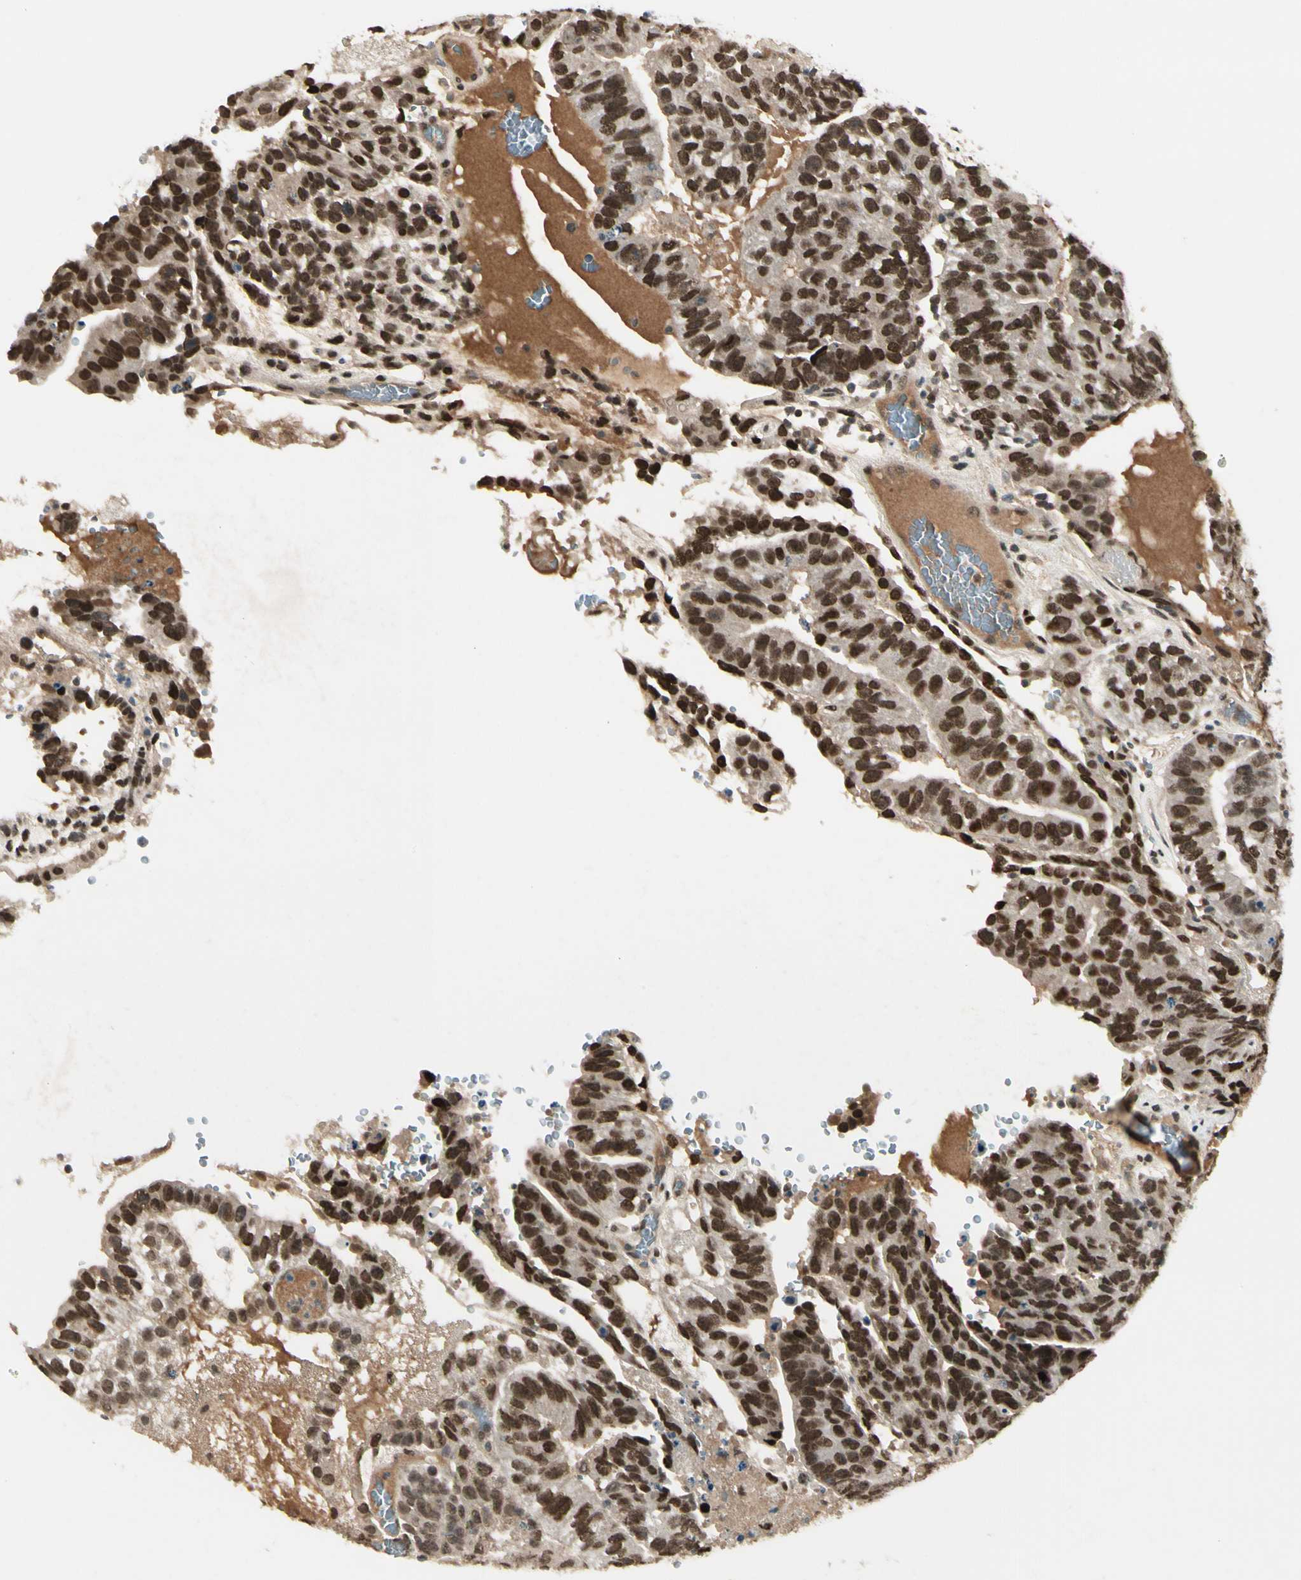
{"staining": {"intensity": "strong", "quantity": ">75%", "location": "nuclear"}, "tissue": "testis cancer", "cell_type": "Tumor cells", "image_type": "cancer", "snomed": [{"axis": "morphology", "description": "Seminoma, NOS"}, {"axis": "morphology", "description": "Carcinoma, Embryonal, NOS"}, {"axis": "topography", "description": "Testis"}], "caption": "Protein expression analysis of human testis cancer reveals strong nuclear positivity in approximately >75% of tumor cells. (Stains: DAB in brown, nuclei in blue, Microscopy: brightfield microscopy at high magnification).", "gene": "GTF3A", "patient": {"sex": "male", "age": 52}}